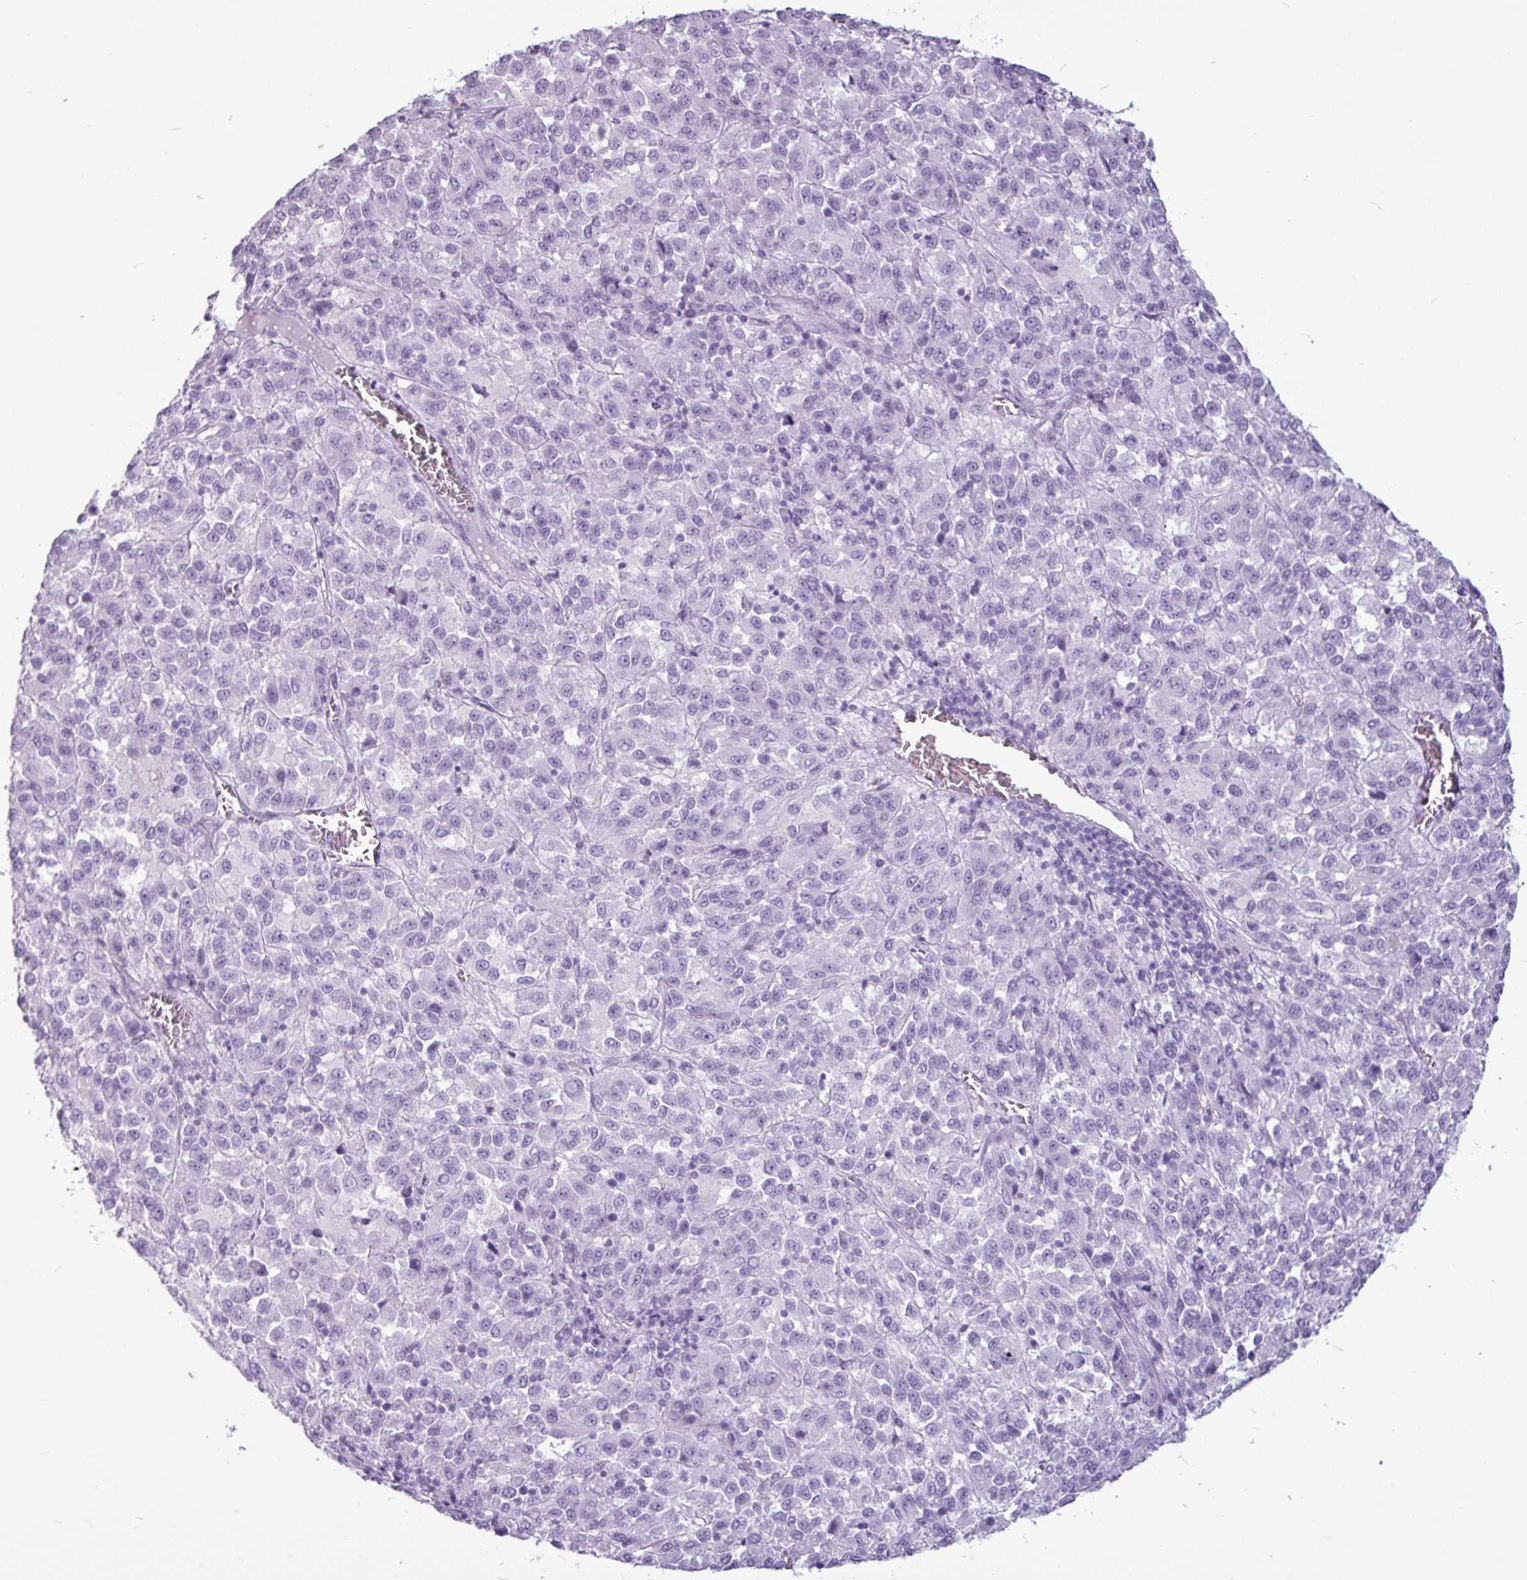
{"staining": {"intensity": "negative", "quantity": "none", "location": "none"}, "tissue": "melanoma", "cell_type": "Tumor cells", "image_type": "cancer", "snomed": [{"axis": "morphology", "description": "Malignant melanoma, Metastatic site"}, {"axis": "topography", "description": "Lung"}], "caption": "A photomicrograph of human malignant melanoma (metastatic site) is negative for staining in tumor cells.", "gene": "AMY1B", "patient": {"sex": "male", "age": 64}}